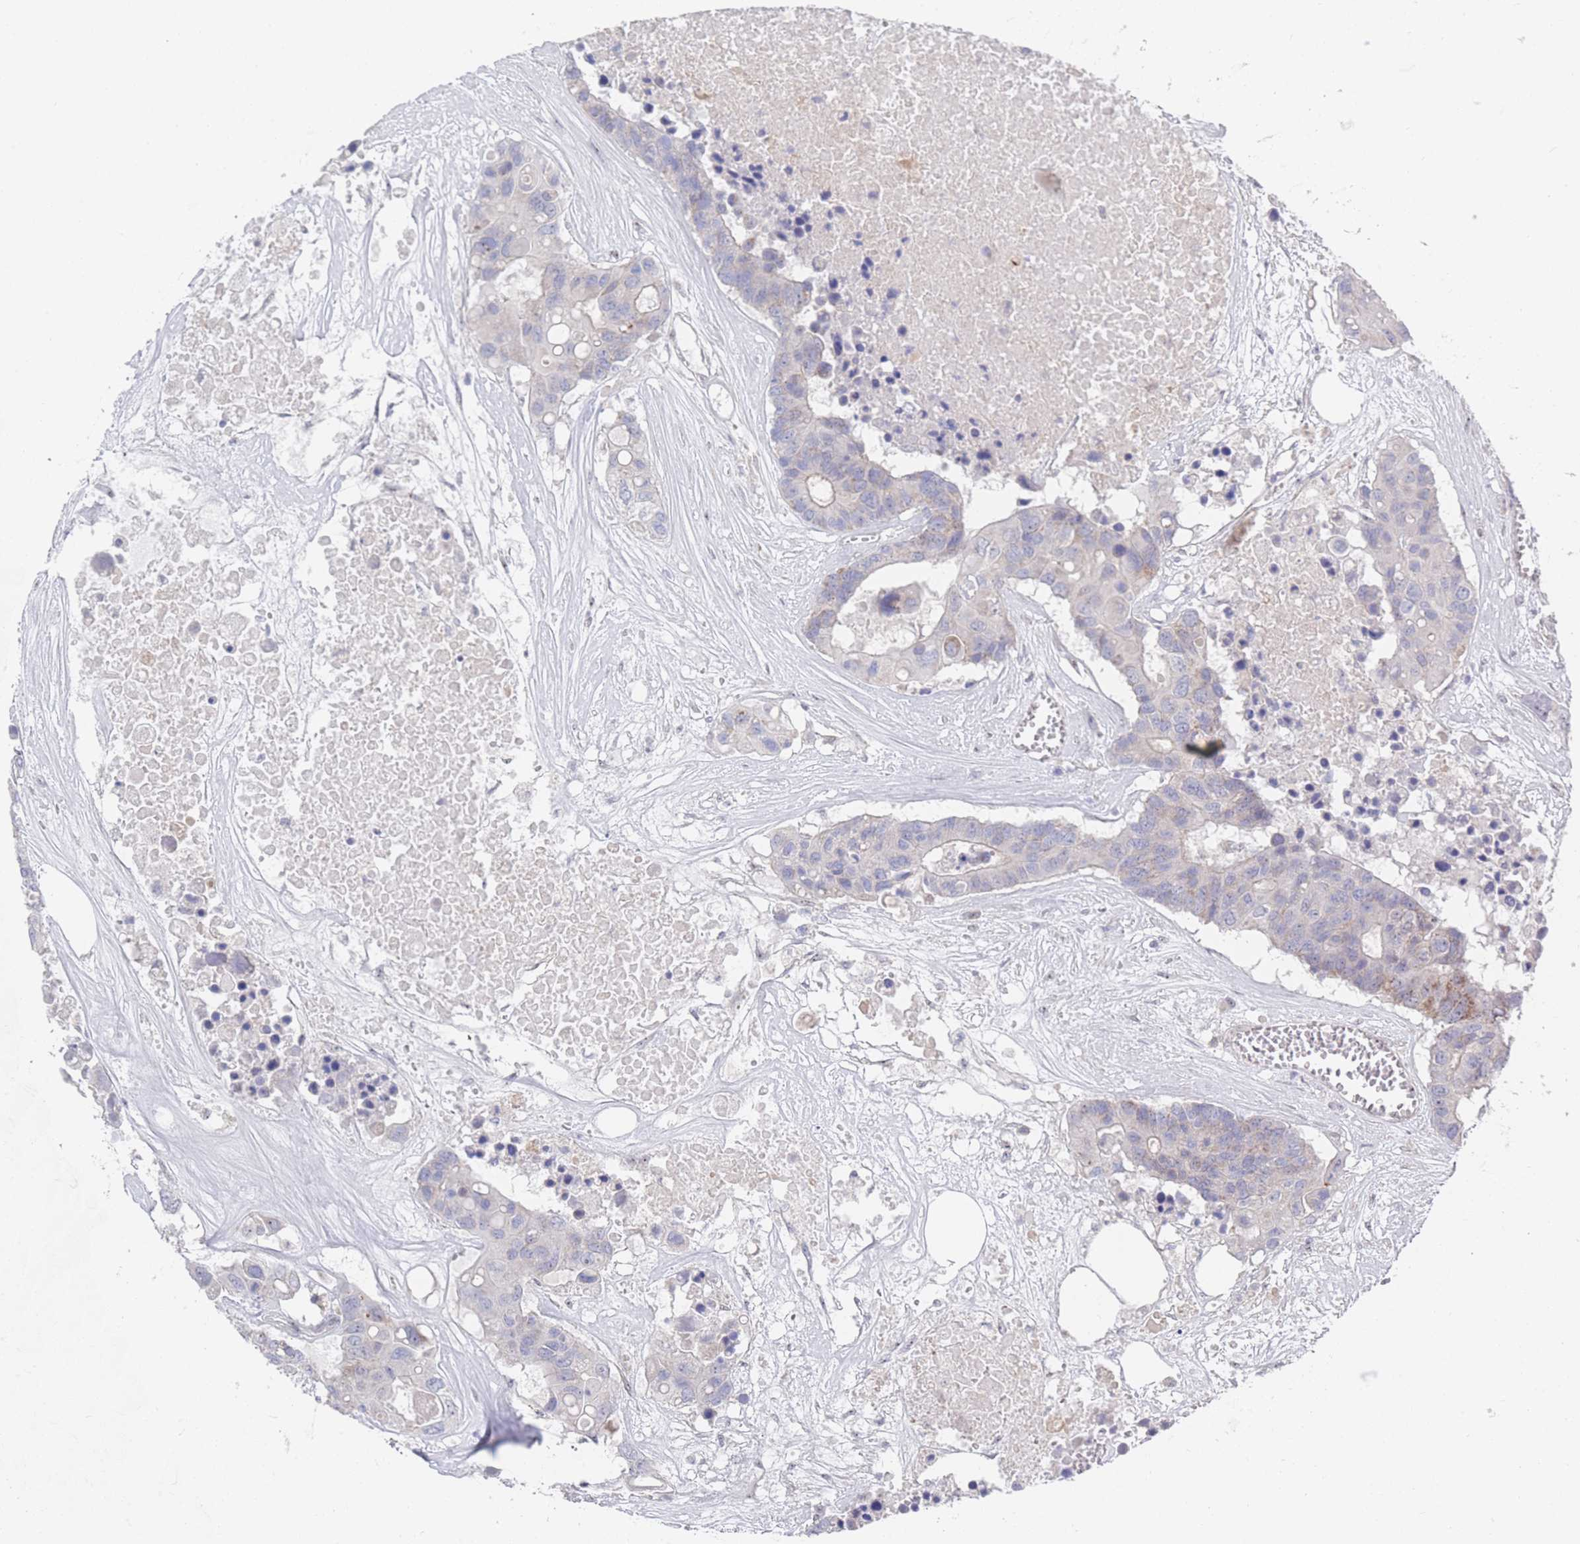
{"staining": {"intensity": "moderate", "quantity": "<25%", "location": "cytoplasmic/membranous"}, "tissue": "colorectal cancer", "cell_type": "Tumor cells", "image_type": "cancer", "snomed": [{"axis": "morphology", "description": "Adenocarcinoma, NOS"}, {"axis": "topography", "description": "Colon"}], "caption": "Brown immunohistochemical staining in human adenocarcinoma (colorectal) demonstrates moderate cytoplasmic/membranous staining in about <25% of tumor cells.", "gene": "ZNF142", "patient": {"sex": "male", "age": 77}}